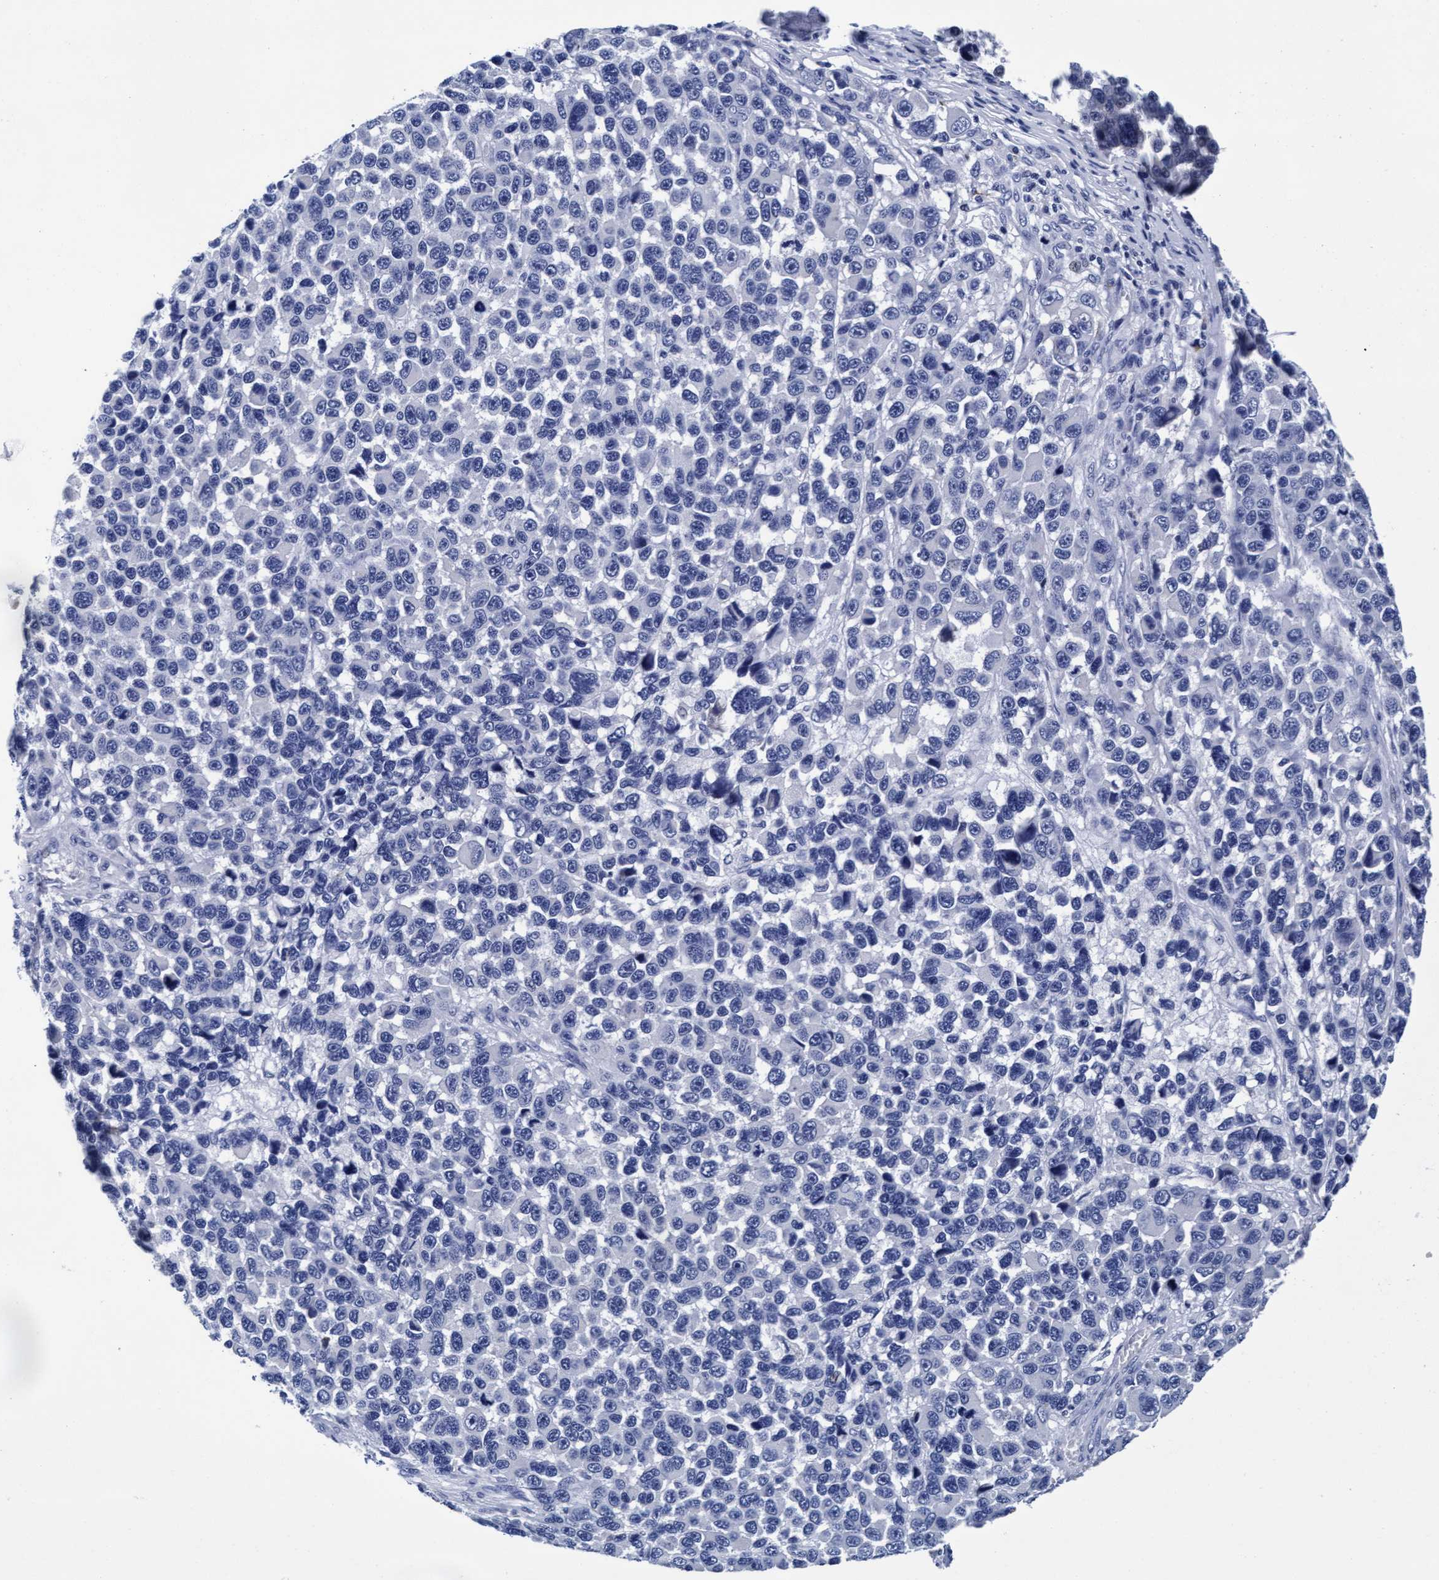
{"staining": {"intensity": "negative", "quantity": "none", "location": "none"}, "tissue": "melanoma", "cell_type": "Tumor cells", "image_type": "cancer", "snomed": [{"axis": "morphology", "description": "Malignant melanoma, NOS"}, {"axis": "topography", "description": "Skin"}], "caption": "Tumor cells show no significant expression in malignant melanoma.", "gene": "ARSG", "patient": {"sex": "male", "age": 53}}